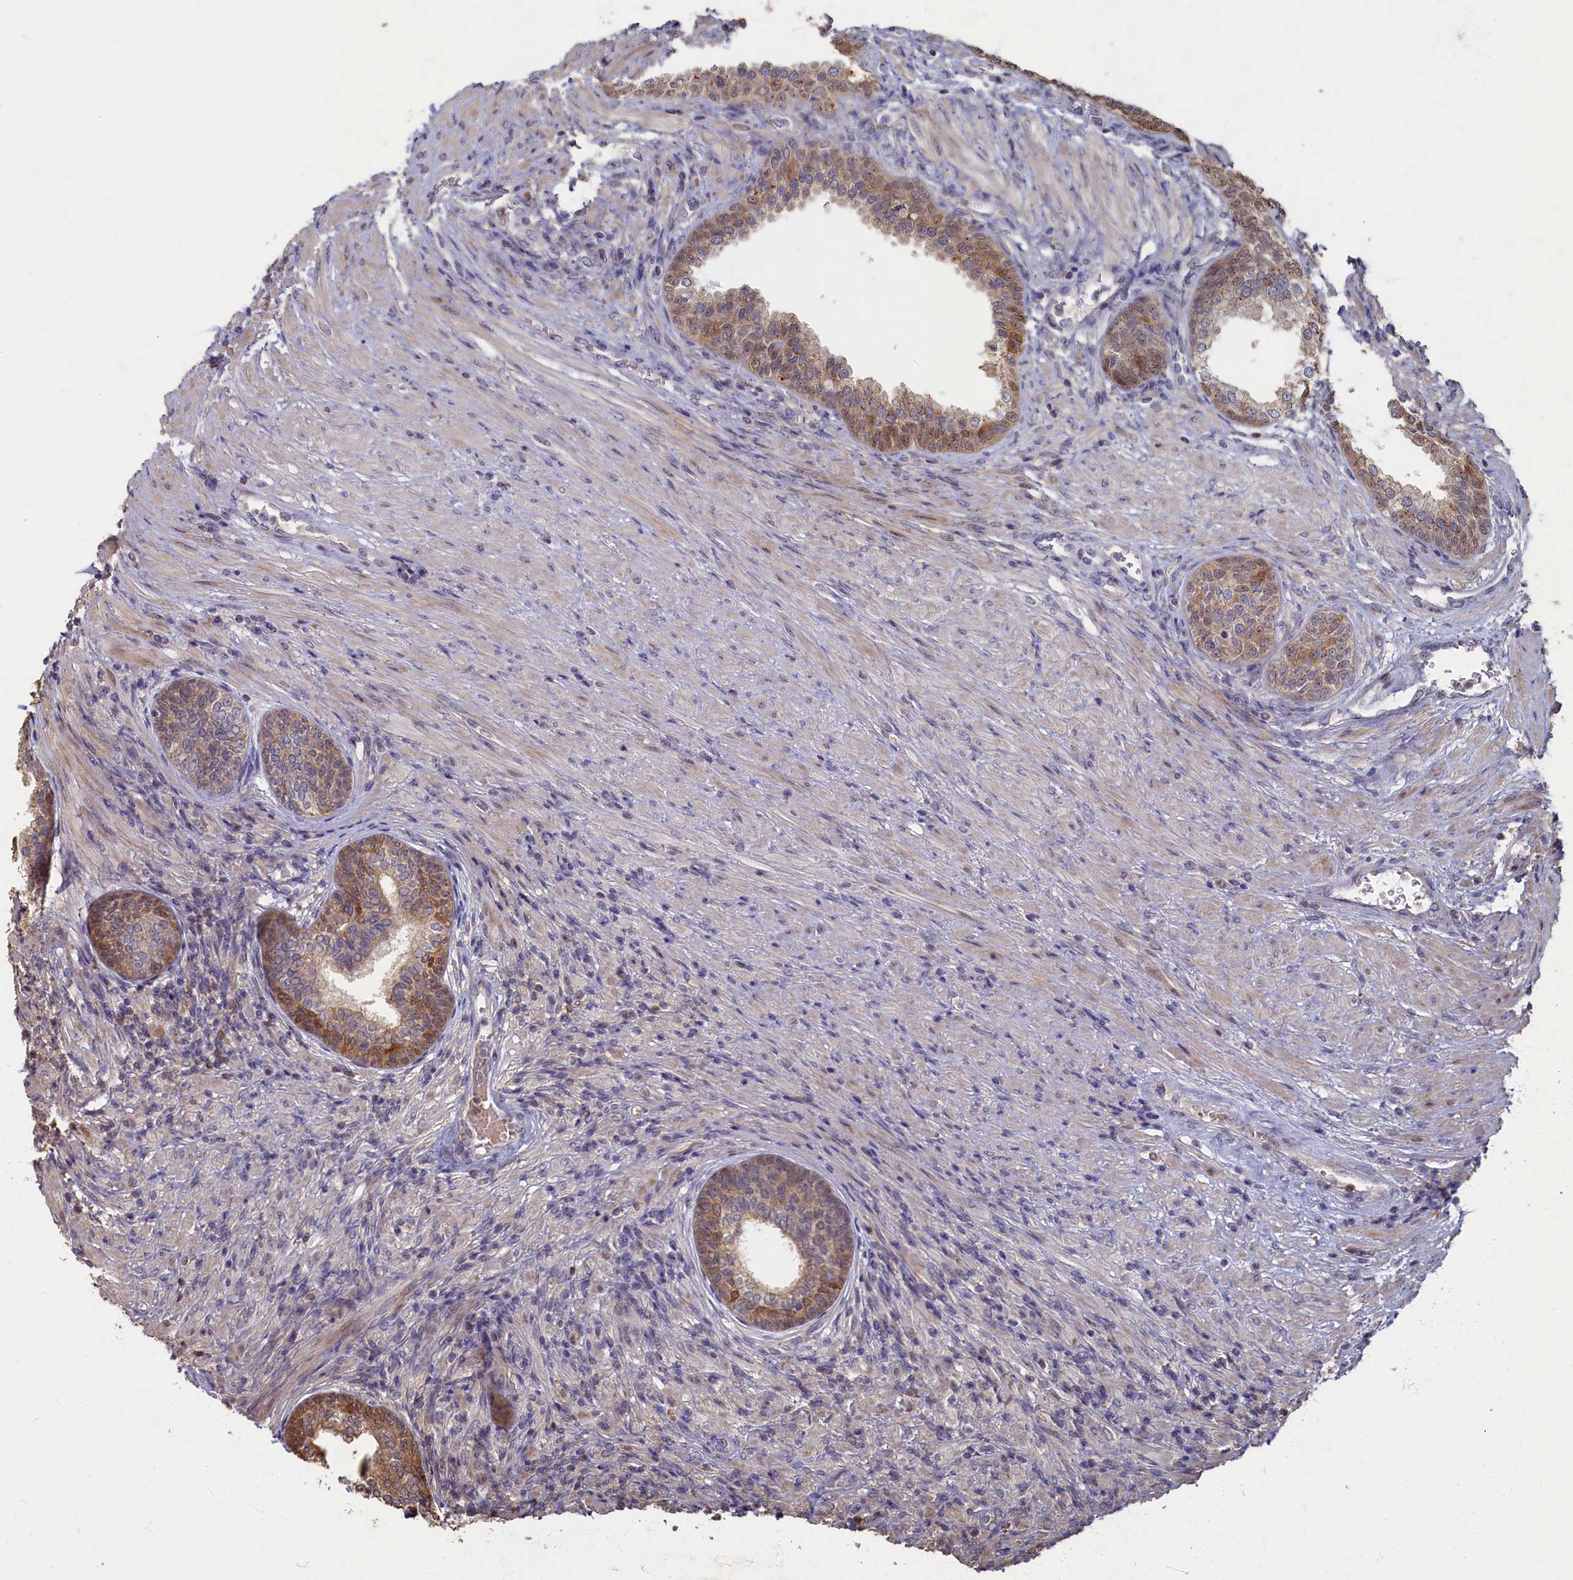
{"staining": {"intensity": "moderate", "quantity": "25%-75%", "location": "cytoplasmic/membranous"}, "tissue": "prostate", "cell_type": "Glandular cells", "image_type": "normal", "snomed": [{"axis": "morphology", "description": "Normal tissue, NOS"}, {"axis": "topography", "description": "Prostate"}], "caption": "Protein staining by immunohistochemistry demonstrates moderate cytoplasmic/membranous staining in approximately 25%-75% of glandular cells in unremarkable prostate.", "gene": "HUNK", "patient": {"sex": "male", "age": 76}}